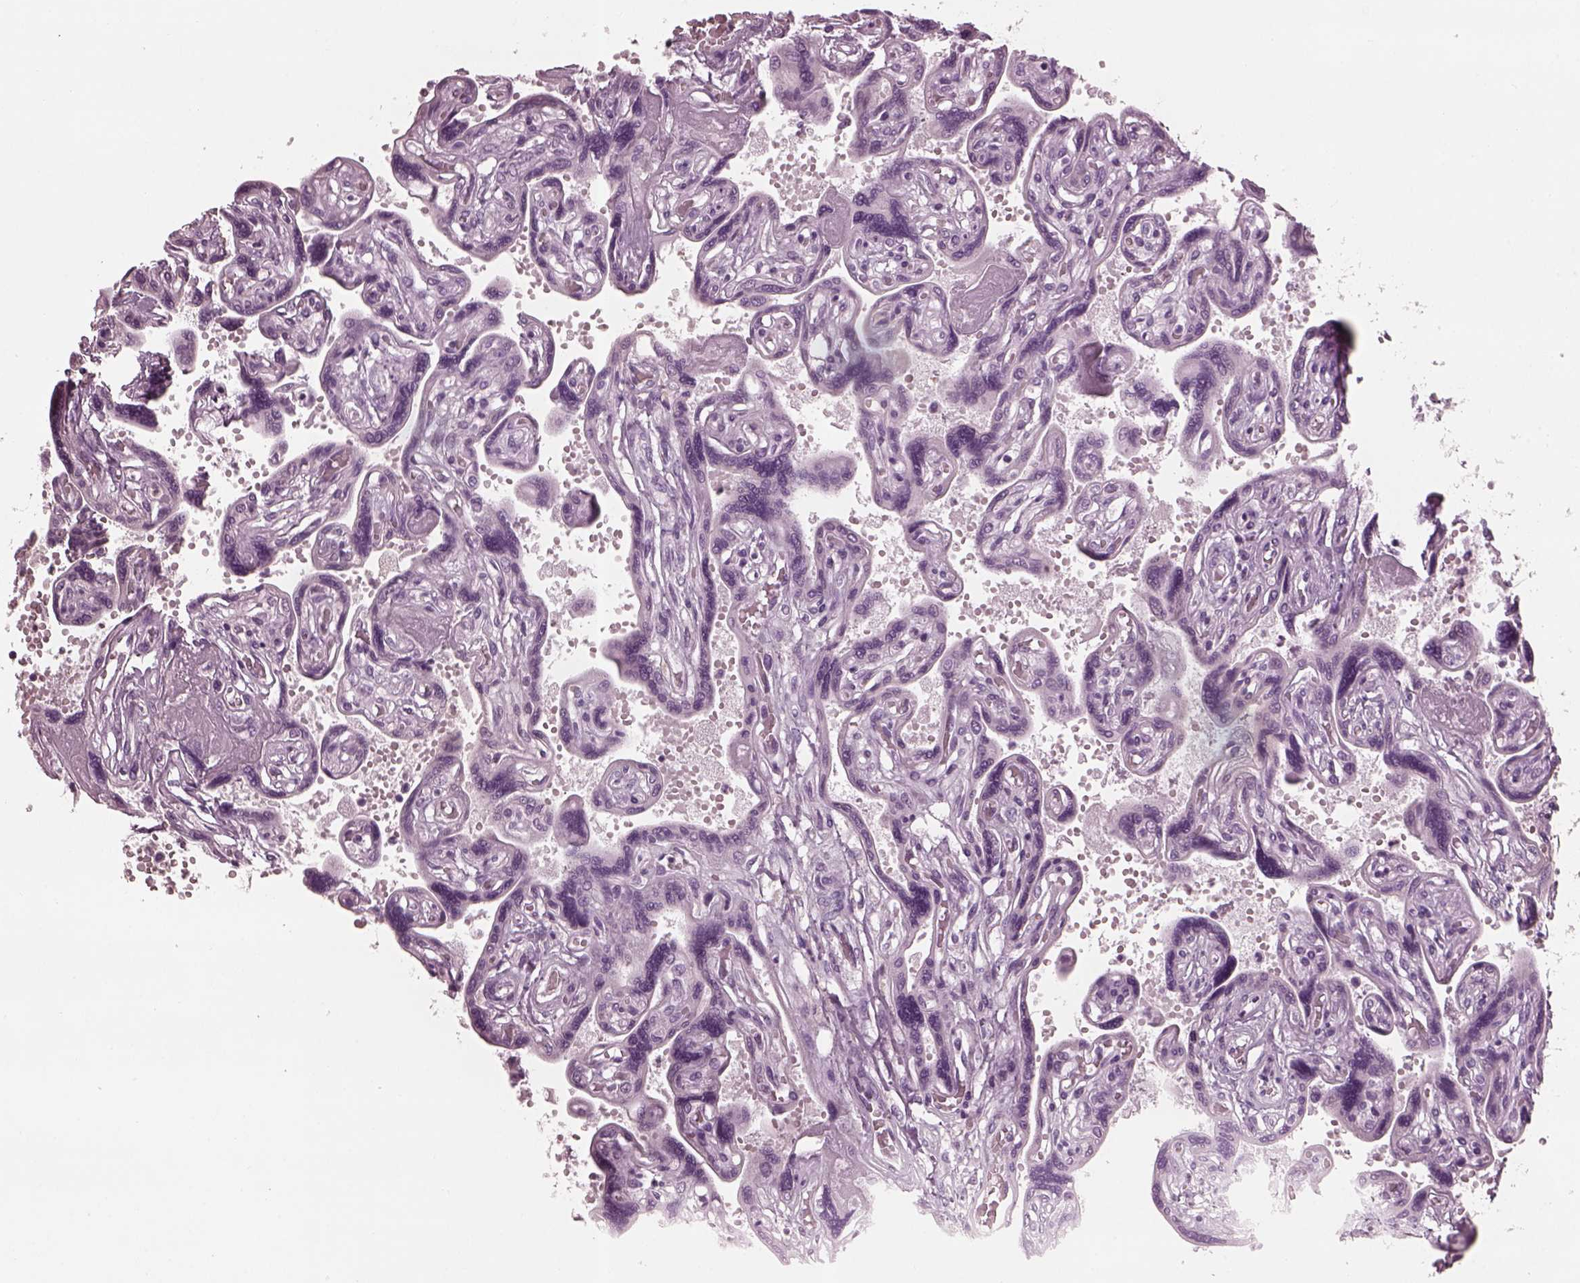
{"staining": {"intensity": "negative", "quantity": "none", "location": "none"}, "tissue": "placenta", "cell_type": "Decidual cells", "image_type": "normal", "snomed": [{"axis": "morphology", "description": "Normal tissue, NOS"}, {"axis": "topography", "description": "Placenta"}], "caption": "Placenta was stained to show a protein in brown. There is no significant expression in decidual cells. (DAB (3,3'-diaminobenzidine) immunohistochemistry (IHC), high magnification).", "gene": "SLC6A17", "patient": {"sex": "female", "age": 32}}